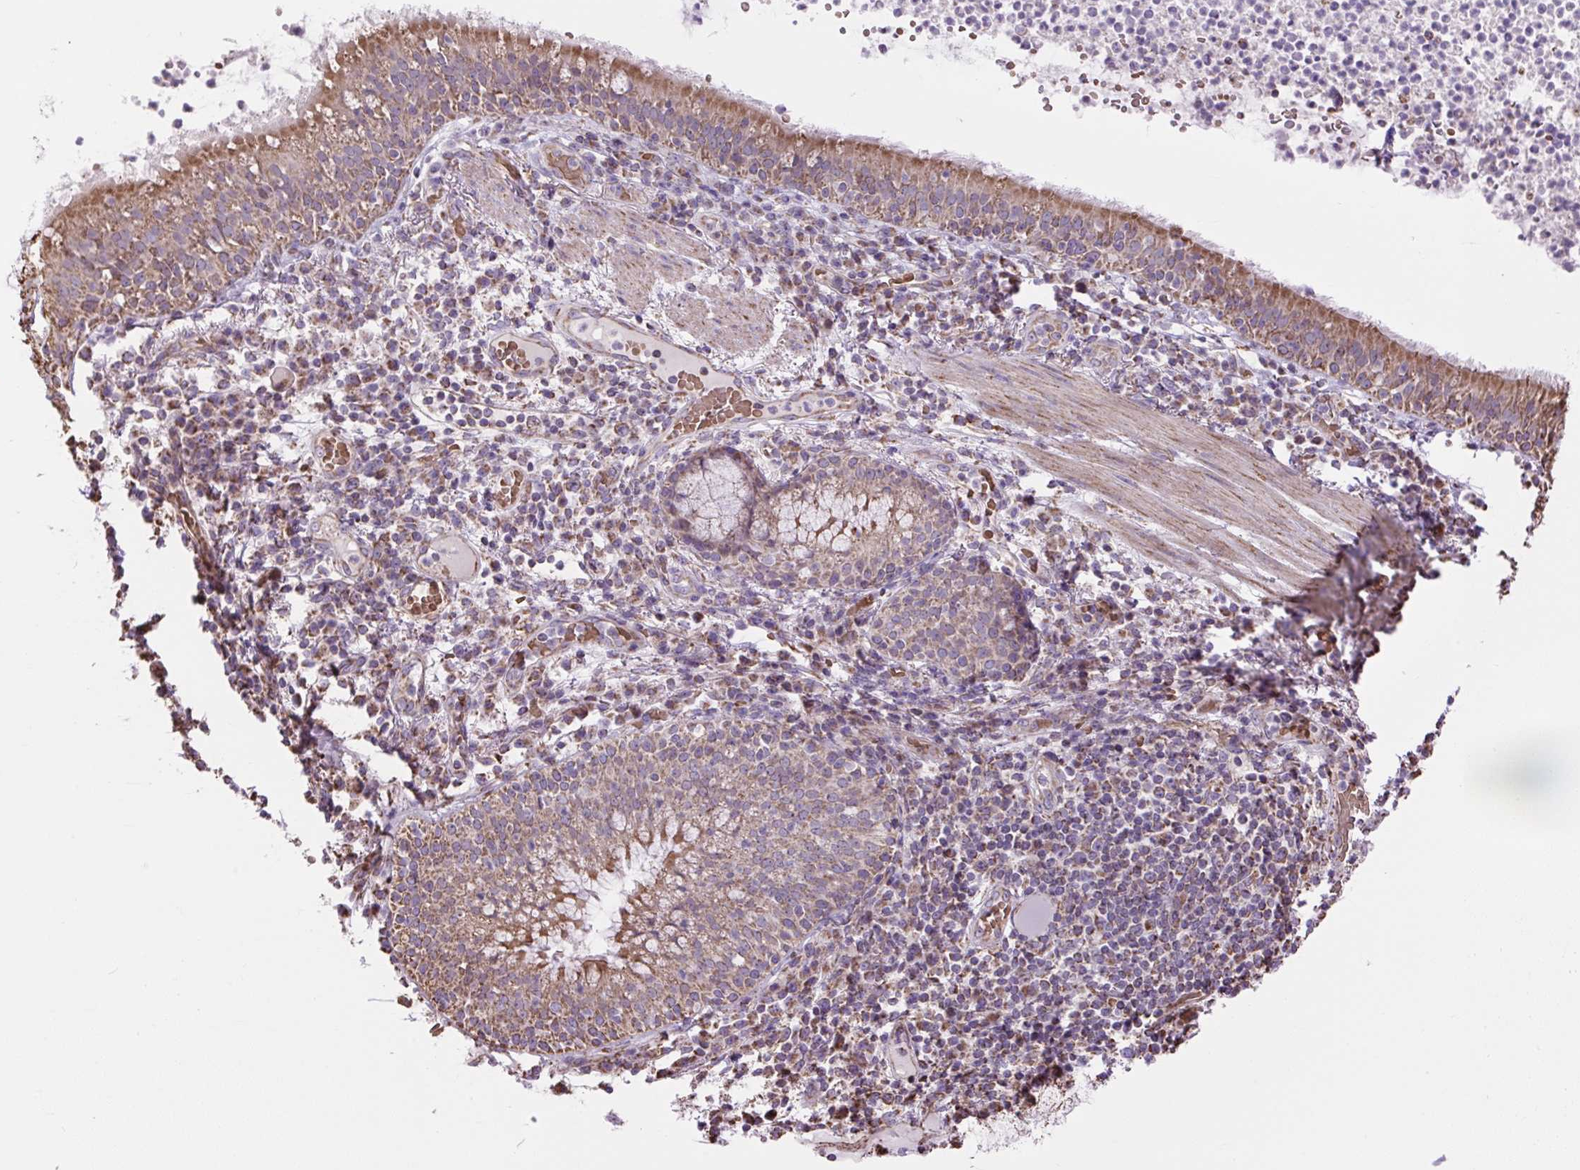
{"staining": {"intensity": "moderate", "quantity": ">75%", "location": "cytoplasmic/membranous"}, "tissue": "bronchus", "cell_type": "Respiratory epithelial cells", "image_type": "normal", "snomed": [{"axis": "morphology", "description": "Normal tissue, NOS"}, {"axis": "topography", "description": "Cartilage tissue"}, {"axis": "topography", "description": "Bronchus"}], "caption": "A medium amount of moderate cytoplasmic/membranous positivity is identified in approximately >75% of respiratory epithelial cells in normal bronchus.", "gene": "PLCG1", "patient": {"sex": "male", "age": 56}}